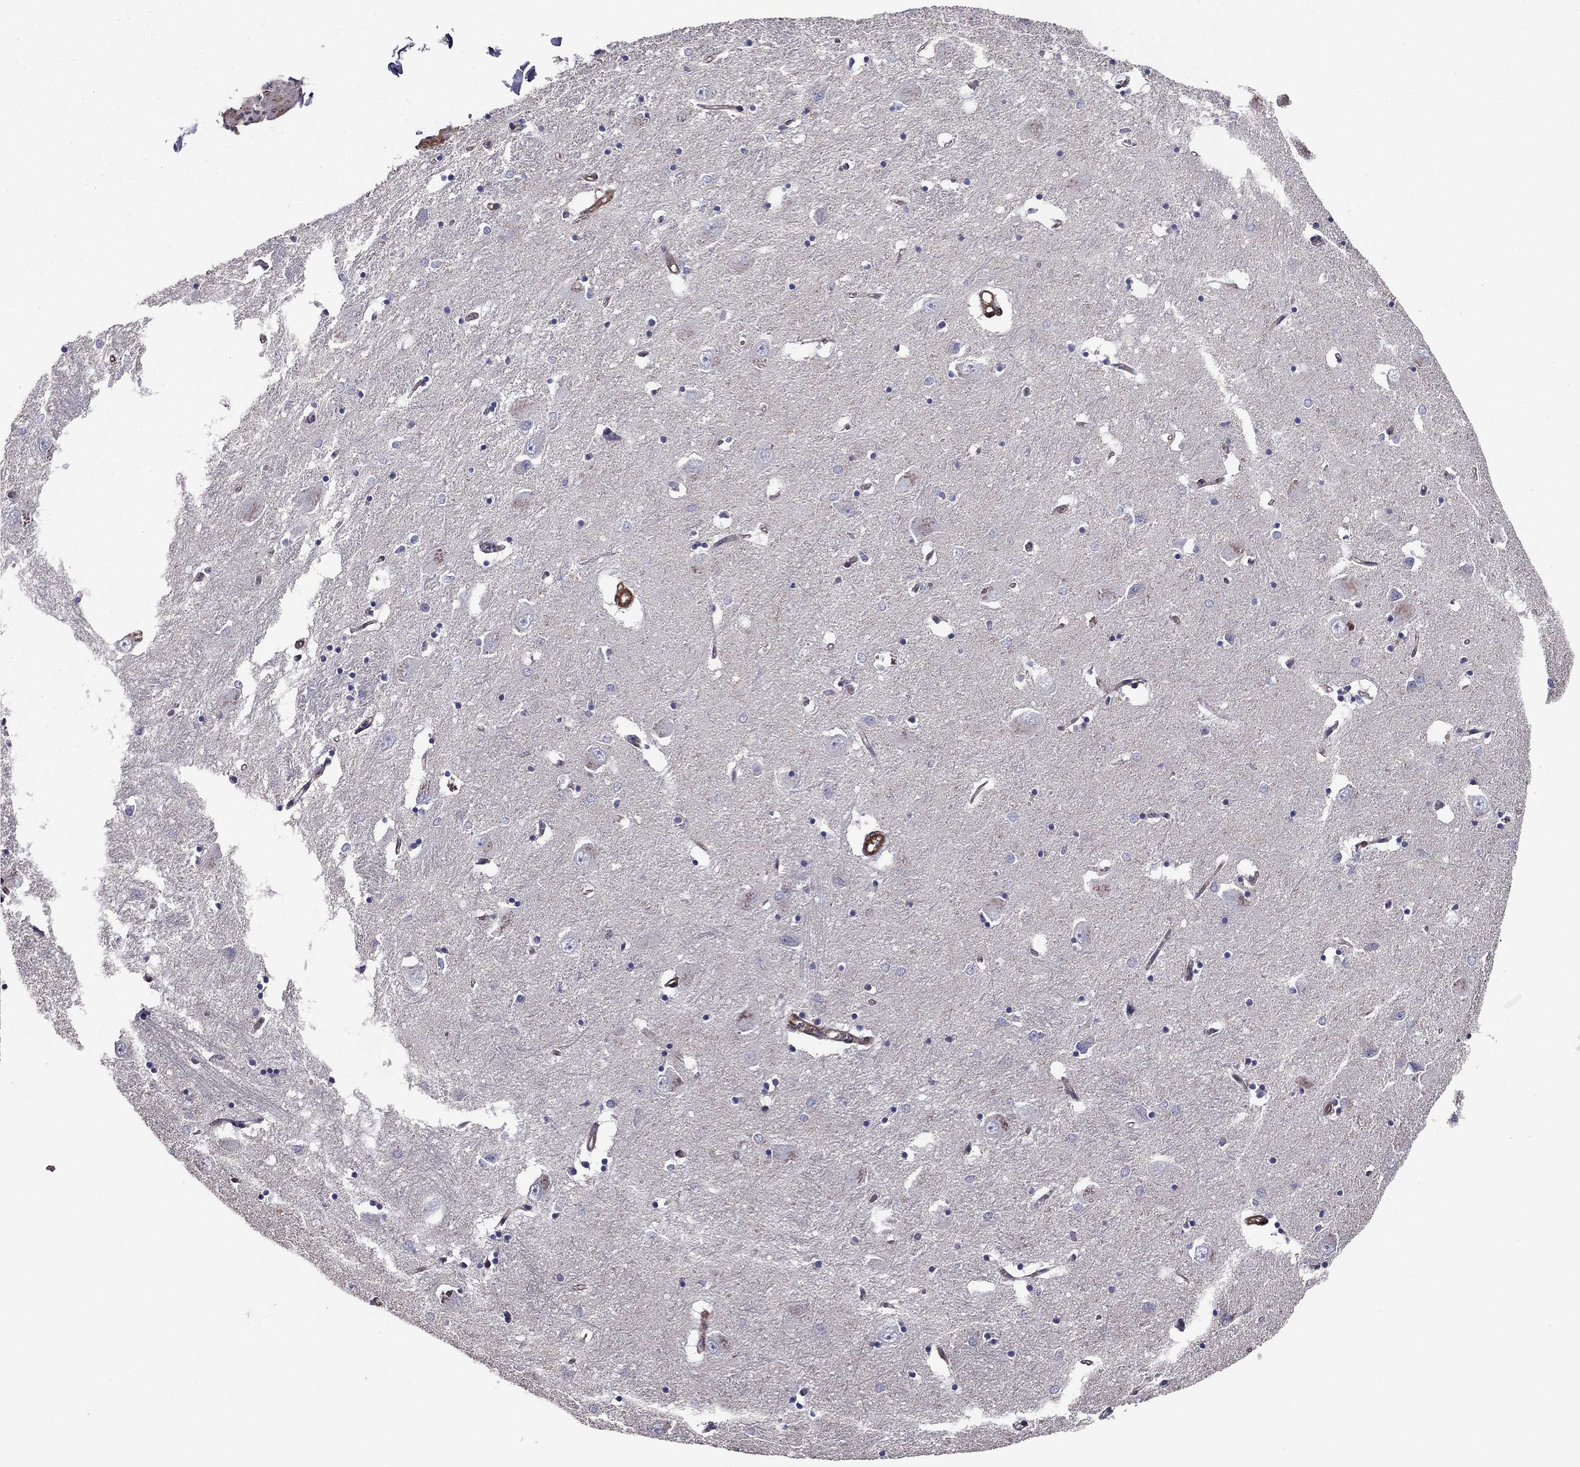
{"staining": {"intensity": "negative", "quantity": "none", "location": "none"}, "tissue": "caudate", "cell_type": "Glial cells", "image_type": "normal", "snomed": [{"axis": "morphology", "description": "Normal tissue, NOS"}, {"axis": "topography", "description": "Lateral ventricle wall"}], "caption": "Immunohistochemistry (IHC) photomicrograph of normal caudate: human caudate stained with DAB reveals no significant protein staining in glial cells.", "gene": "EHBP1L1", "patient": {"sex": "male", "age": 54}}